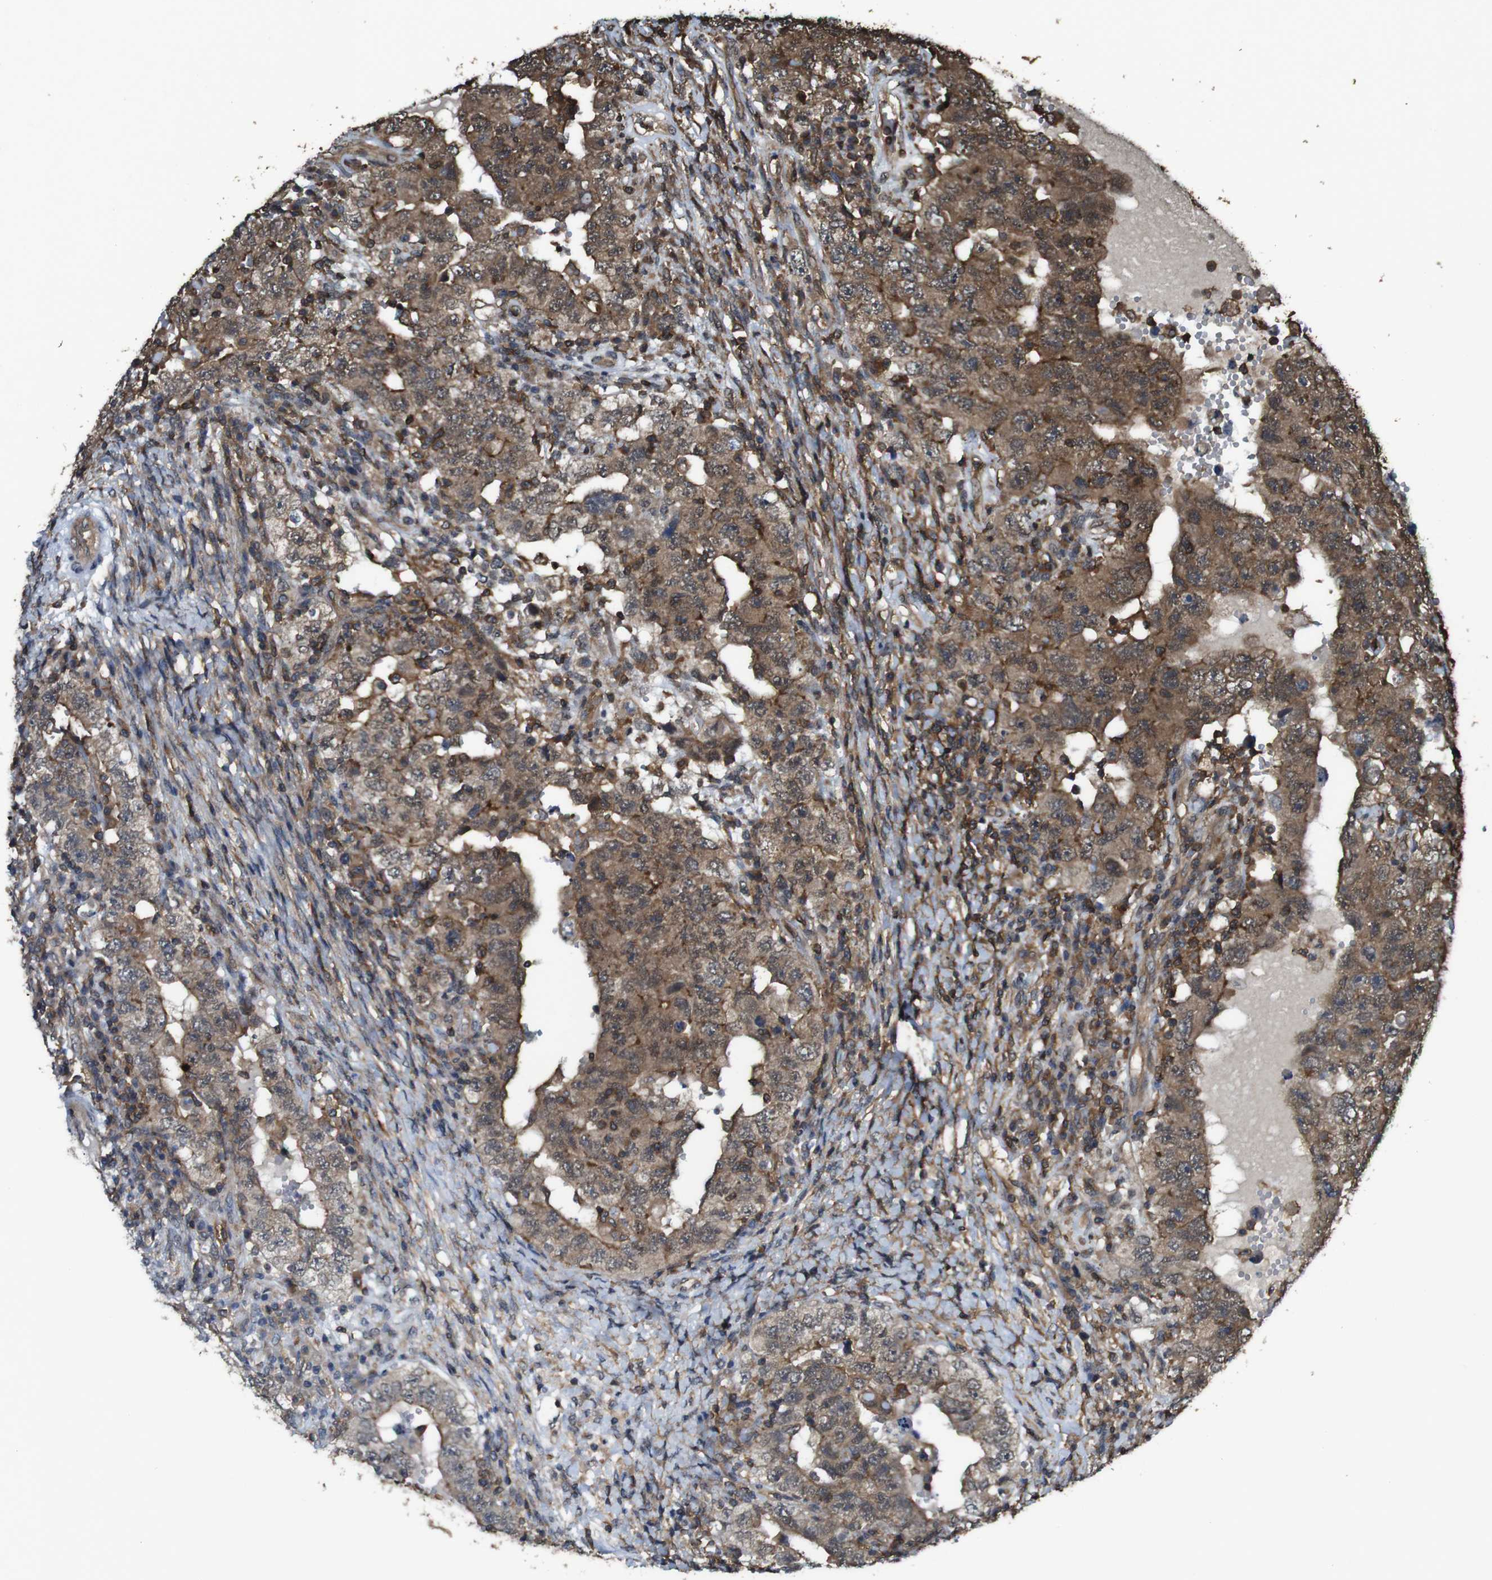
{"staining": {"intensity": "moderate", "quantity": ">75%", "location": "cytoplasmic/membranous"}, "tissue": "testis cancer", "cell_type": "Tumor cells", "image_type": "cancer", "snomed": [{"axis": "morphology", "description": "Carcinoma, Embryonal, NOS"}, {"axis": "topography", "description": "Testis"}], "caption": "Immunohistochemistry staining of testis embryonal carcinoma, which shows medium levels of moderate cytoplasmic/membranous positivity in approximately >75% of tumor cells indicating moderate cytoplasmic/membranous protein staining. The staining was performed using DAB (brown) for protein detection and nuclei were counterstained in hematoxylin (blue).", "gene": "BAG4", "patient": {"sex": "male", "age": 26}}